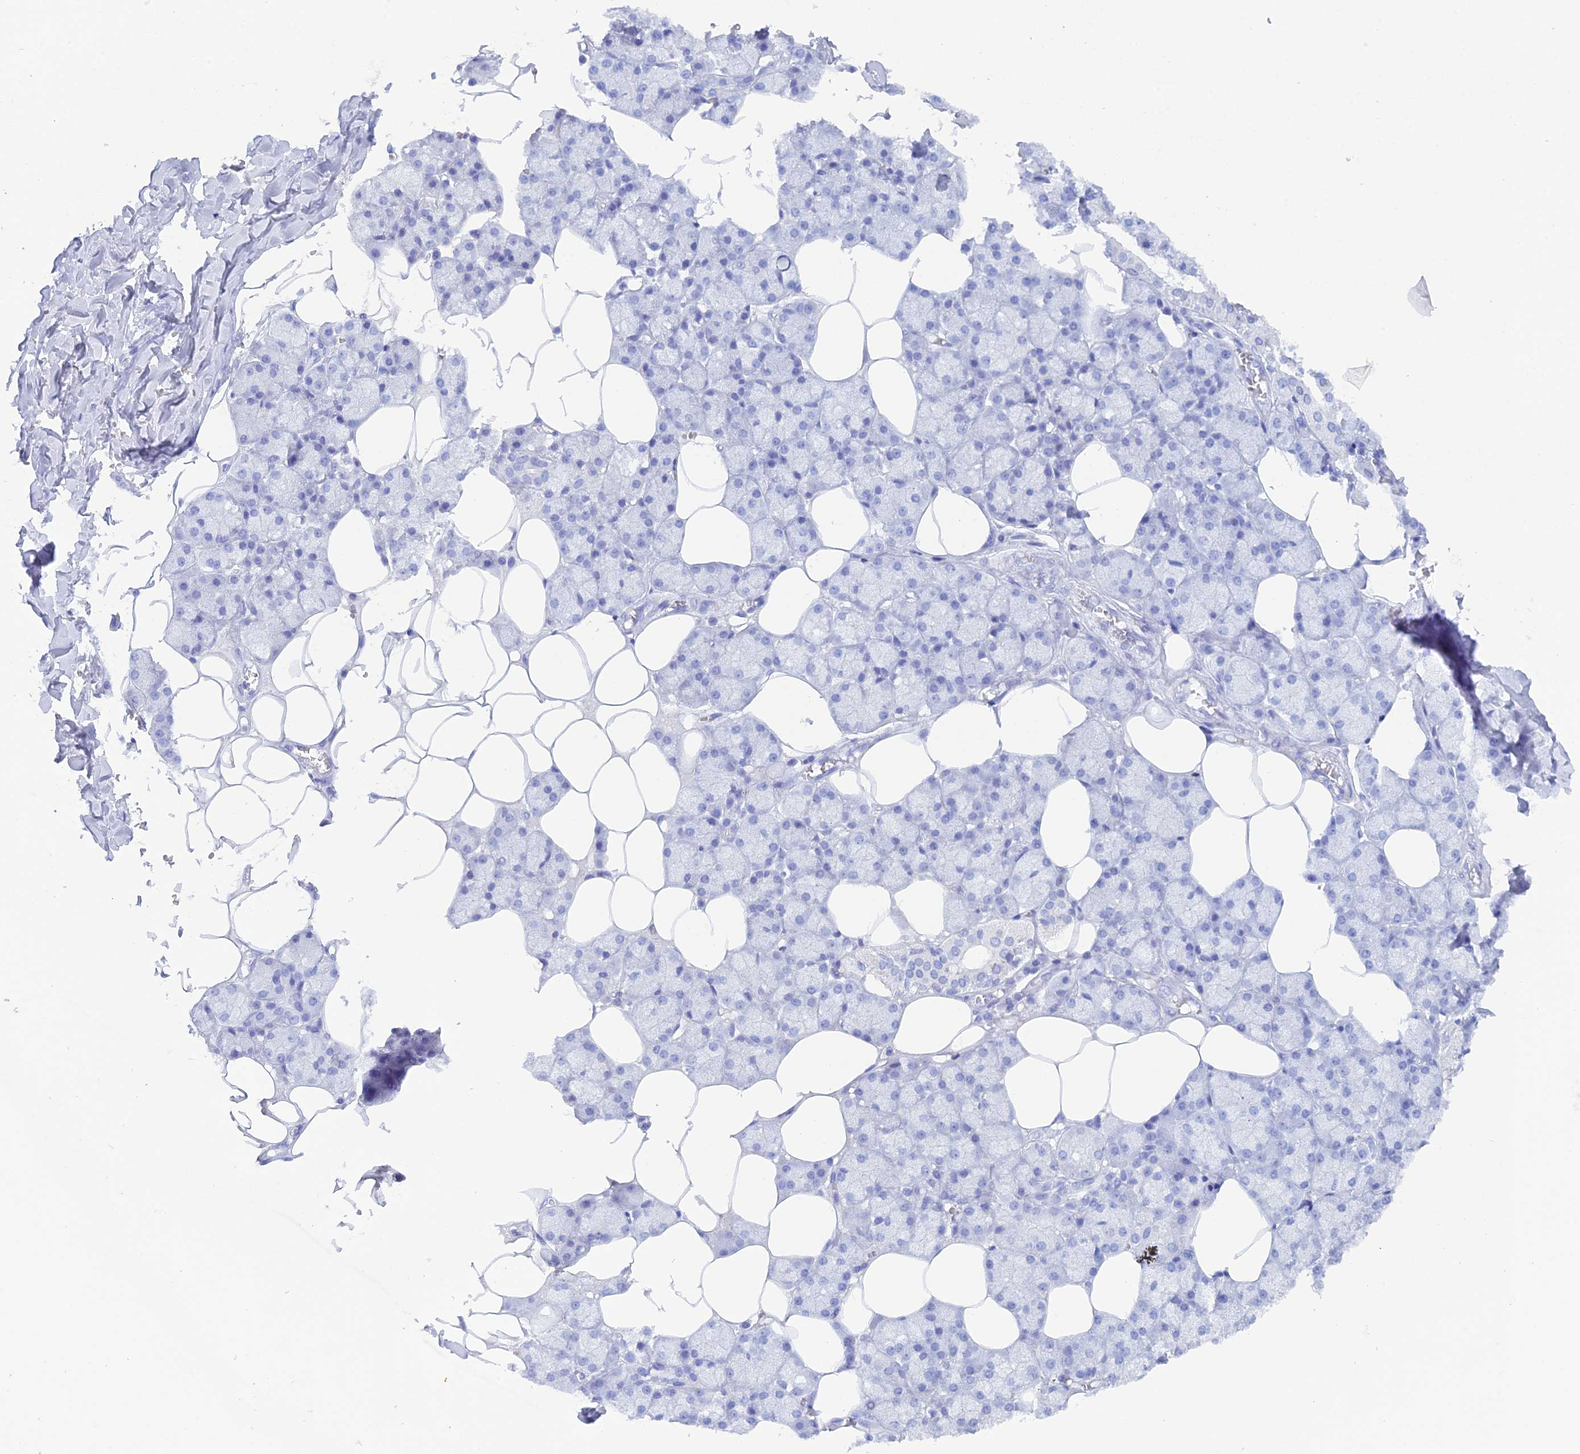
{"staining": {"intensity": "negative", "quantity": "none", "location": "none"}, "tissue": "salivary gland", "cell_type": "Glandular cells", "image_type": "normal", "snomed": [{"axis": "morphology", "description": "Normal tissue, NOS"}, {"axis": "topography", "description": "Salivary gland"}], "caption": "Immunohistochemical staining of unremarkable human salivary gland shows no significant positivity in glandular cells. (DAB immunohistochemistry, high magnification).", "gene": "REG1A", "patient": {"sex": "male", "age": 62}}